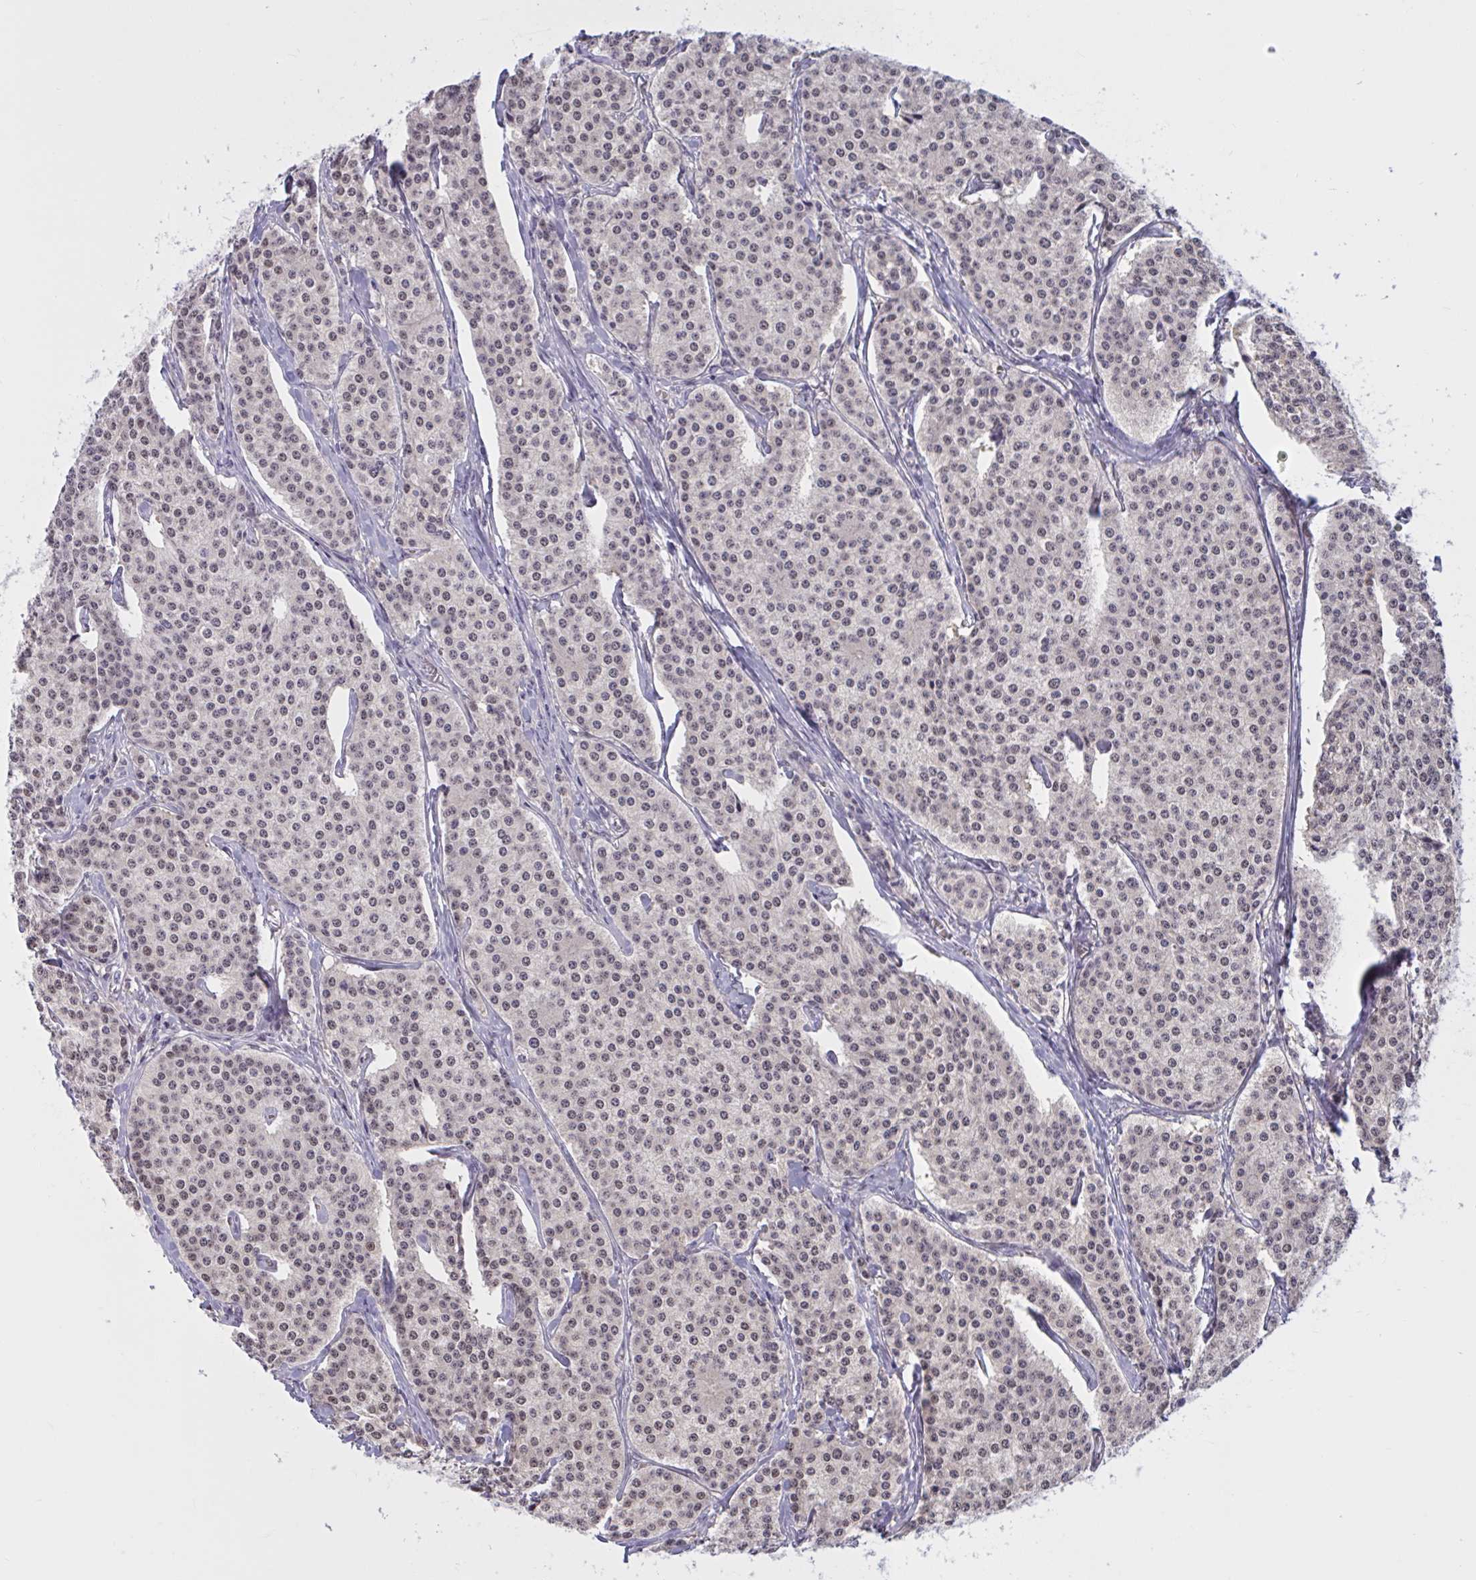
{"staining": {"intensity": "weak", "quantity": "25%-75%", "location": "nuclear"}, "tissue": "carcinoid", "cell_type": "Tumor cells", "image_type": "cancer", "snomed": [{"axis": "morphology", "description": "Carcinoid, malignant, NOS"}, {"axis": "topography", "description": "Small intestine"}], "caption": "A histopathology image showing weak nuclear expression in about 25%-75% of tumor cells in carcinoid, as visualized by brown immunohistochemical staining.", "gene": "RBL1", "patient": {"sex": "female", "age": 64}}